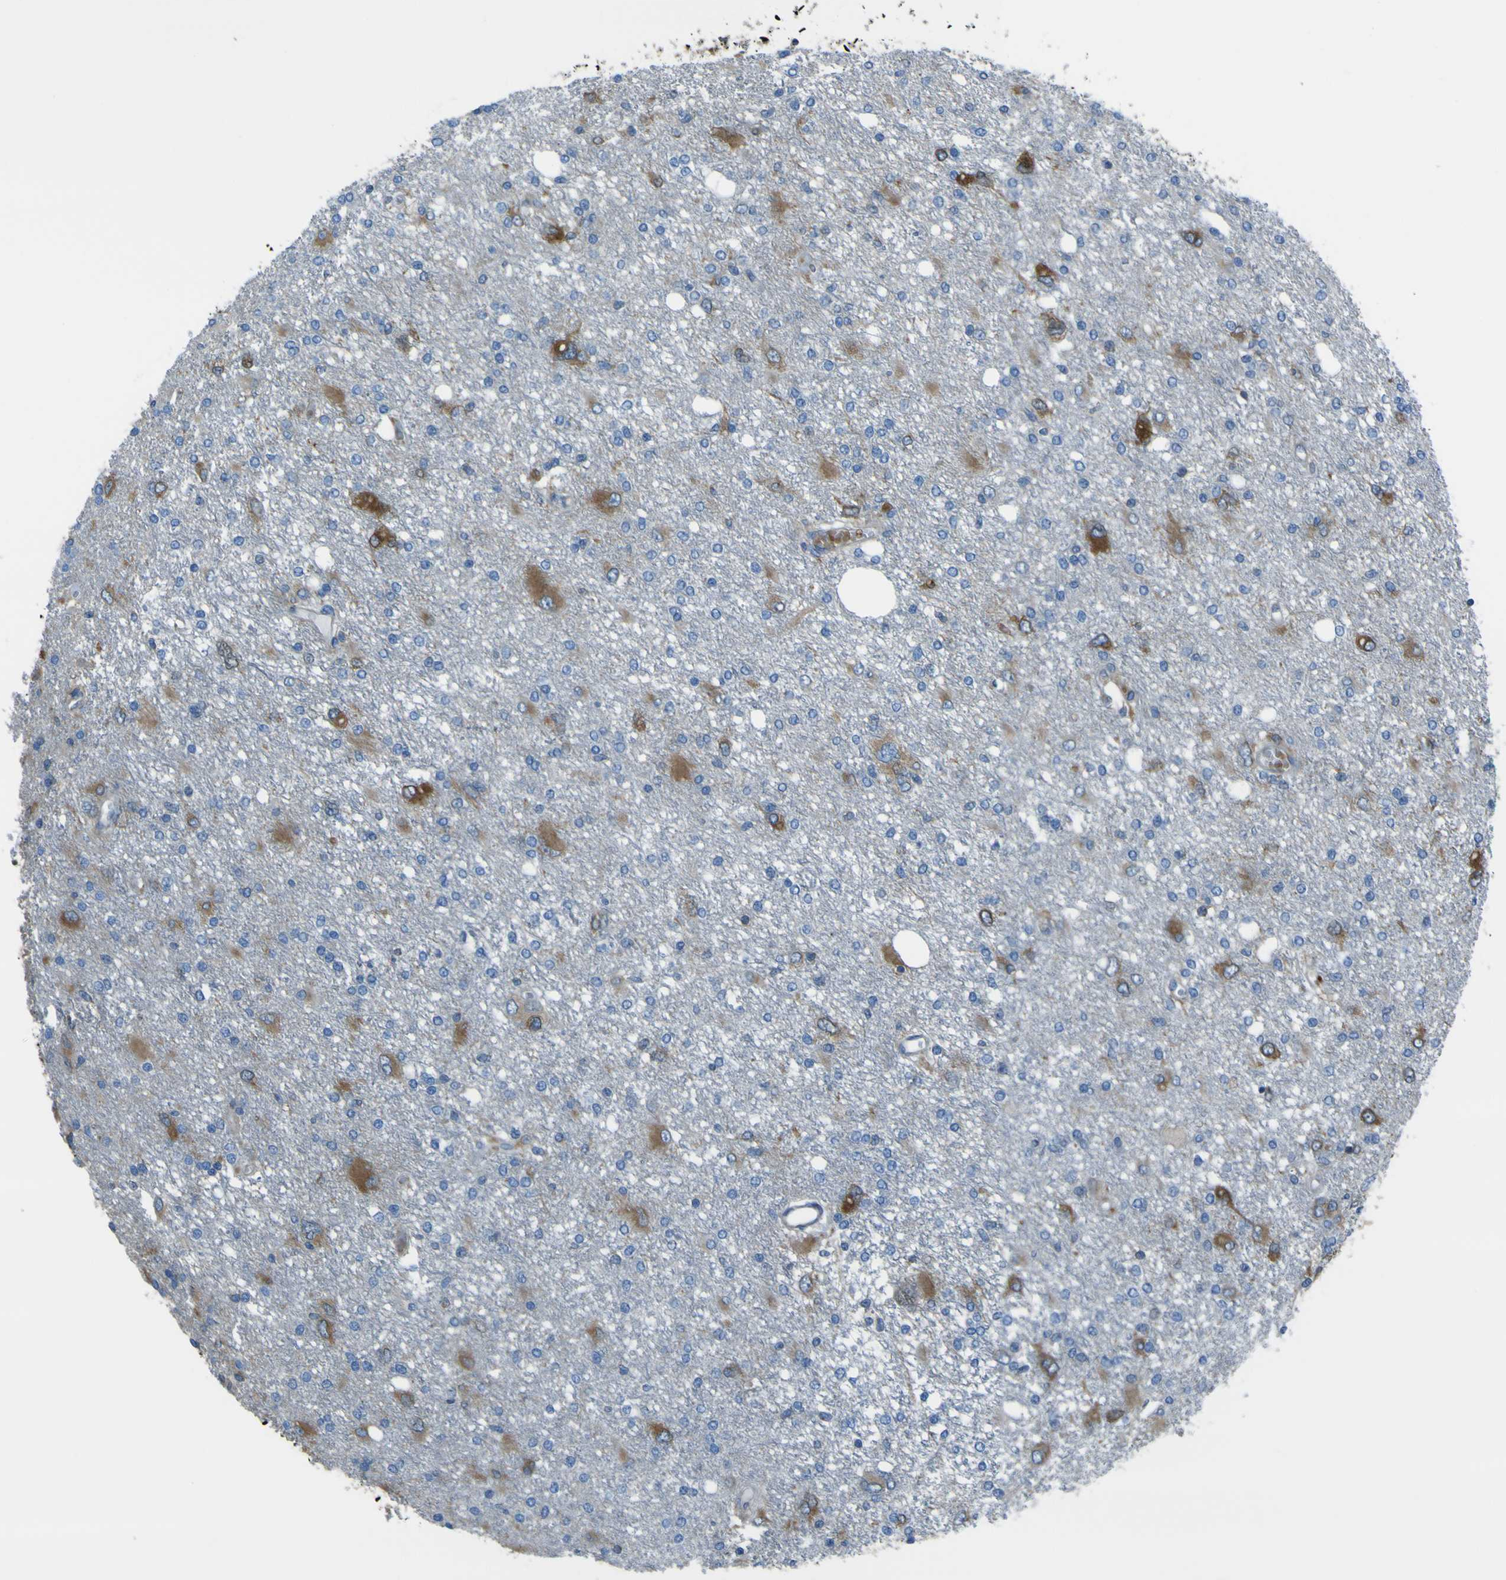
{"staining": {"intensity": "negative", "quantity": "none", "location": "none"}, "tissue": "glioma", "cell_type": "Tumor cells", "image_type": "cancer", "snomed": [{"axis": "morphology", "description": "Glioma, malignant, High grade"}, {"axis": "topography", "description": "Brain"}], "caption": "Histopathology image shows no significant protein expression in tumor cells of glioma.", "gene": "STIM1", "patient": {"sex": "female", "age": 59}}